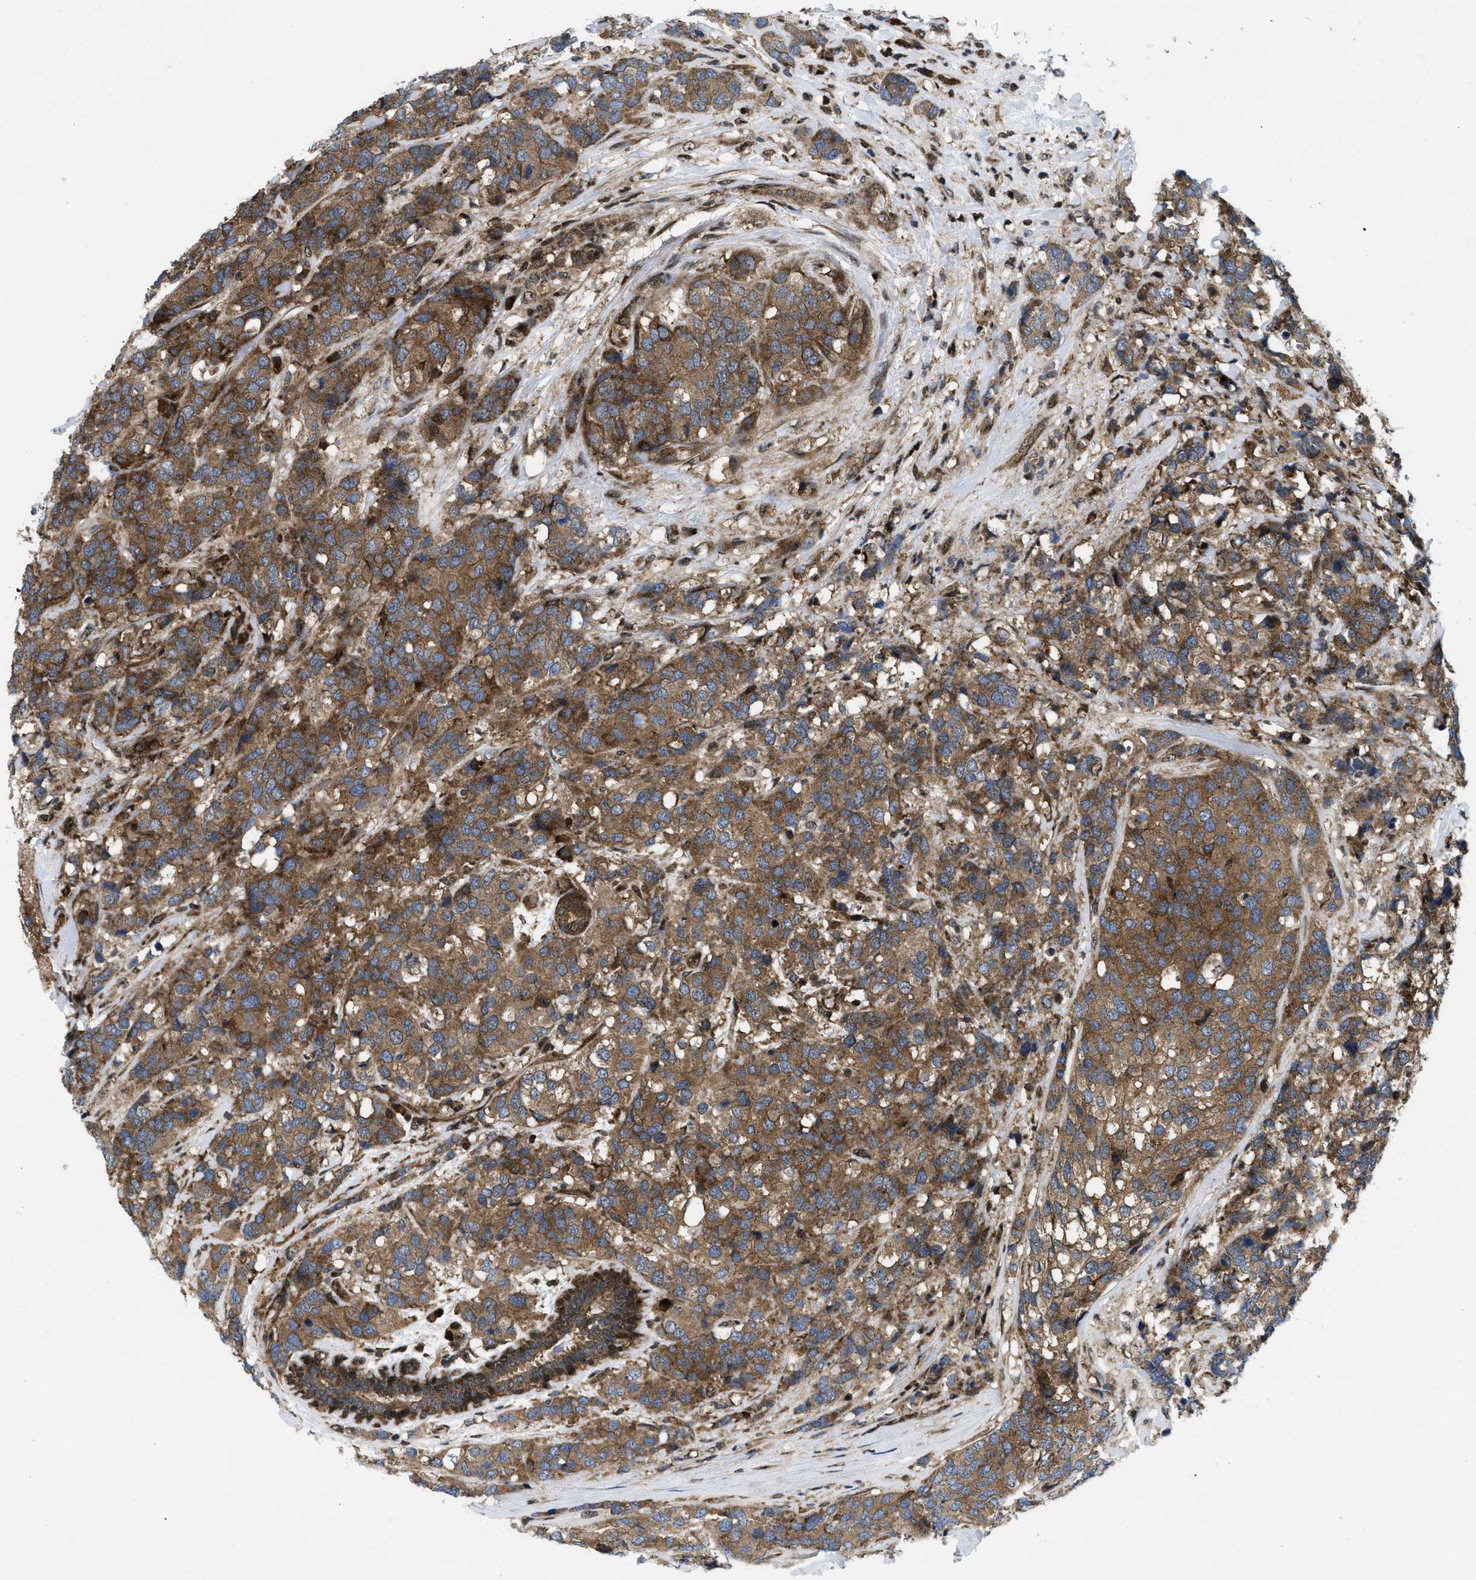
{"staining": {"intensity": "moderate", "quantity": ">75%", "location": "cytoplasmic/membranous"}, "tissue": "breast cancer", "cell_type": "Tumor cells", "image_type": "cancer", "snomed": [{"axis": "morphology", "description": "Lobular carcinoma"}, {"axis": "topography", "description": "Breast"}], "caption": "Human breast lobular carcinoma stained with a protein marker displays moderate staining in tumor cells.", "gene": "PPP2CB", "patient": {"sex": "female", "age": 59}}